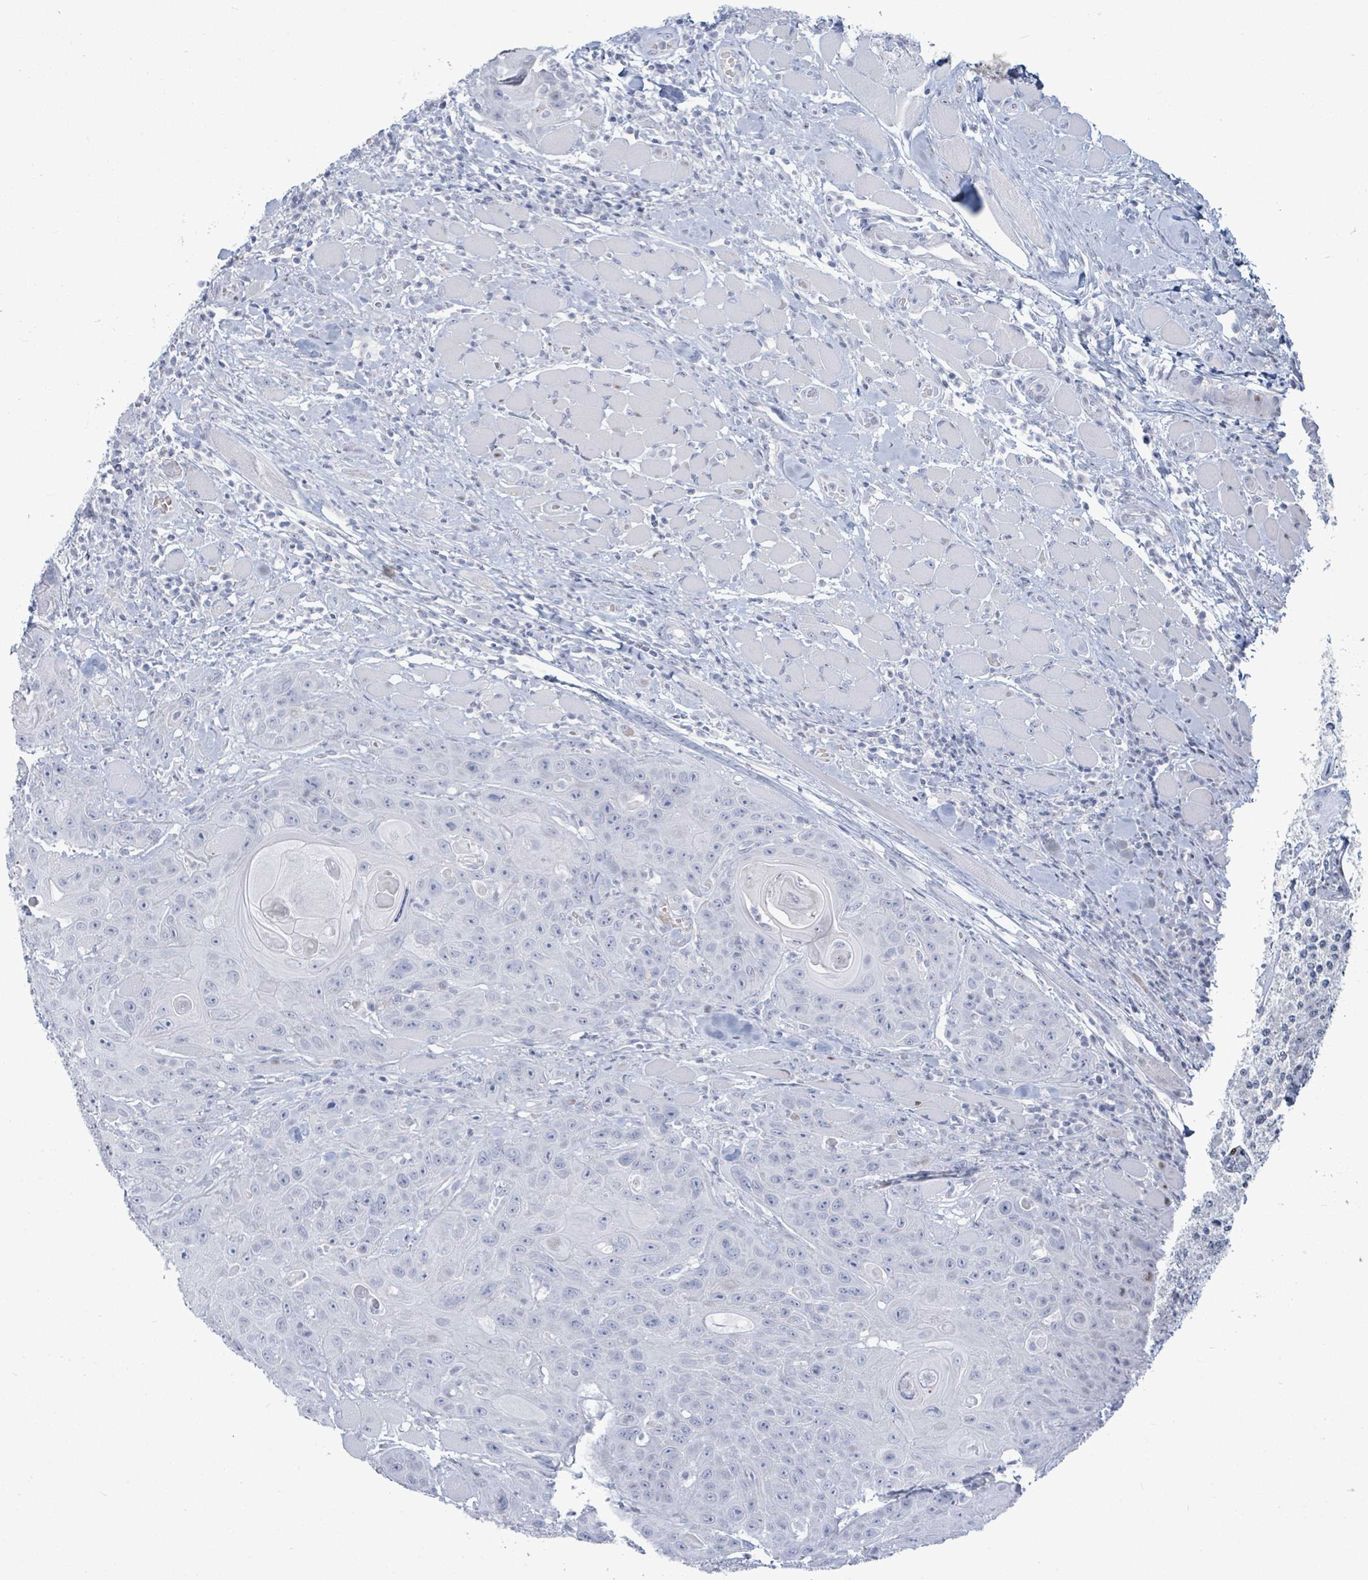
{"staining": {"intensity": "negative", "quantity": "none", "location": "none"}, "tissue": "head and neck cancer", "cell_type": "Tumor cells", "image_type": "cancer", "snomed": [{"axis": "morphology", "description": "Squamous cell carcinoma, NOS"}, {"axis": "topography", "description": "Head-Neck"}], "caption": "Immunohistochemistry photomicrograph of neoplastic tissue: human head and neck cancer stained with DAB exhibits no significant protein positivity in tumor cells. (Stains: DAB (3,3'-diaminobenzidine) IHC with hematoxylin counter stain, Microscopy: brightfield microscopy at high magnification).", "gene": "MALL", "patient": {"sex": "female", "age": 59}}